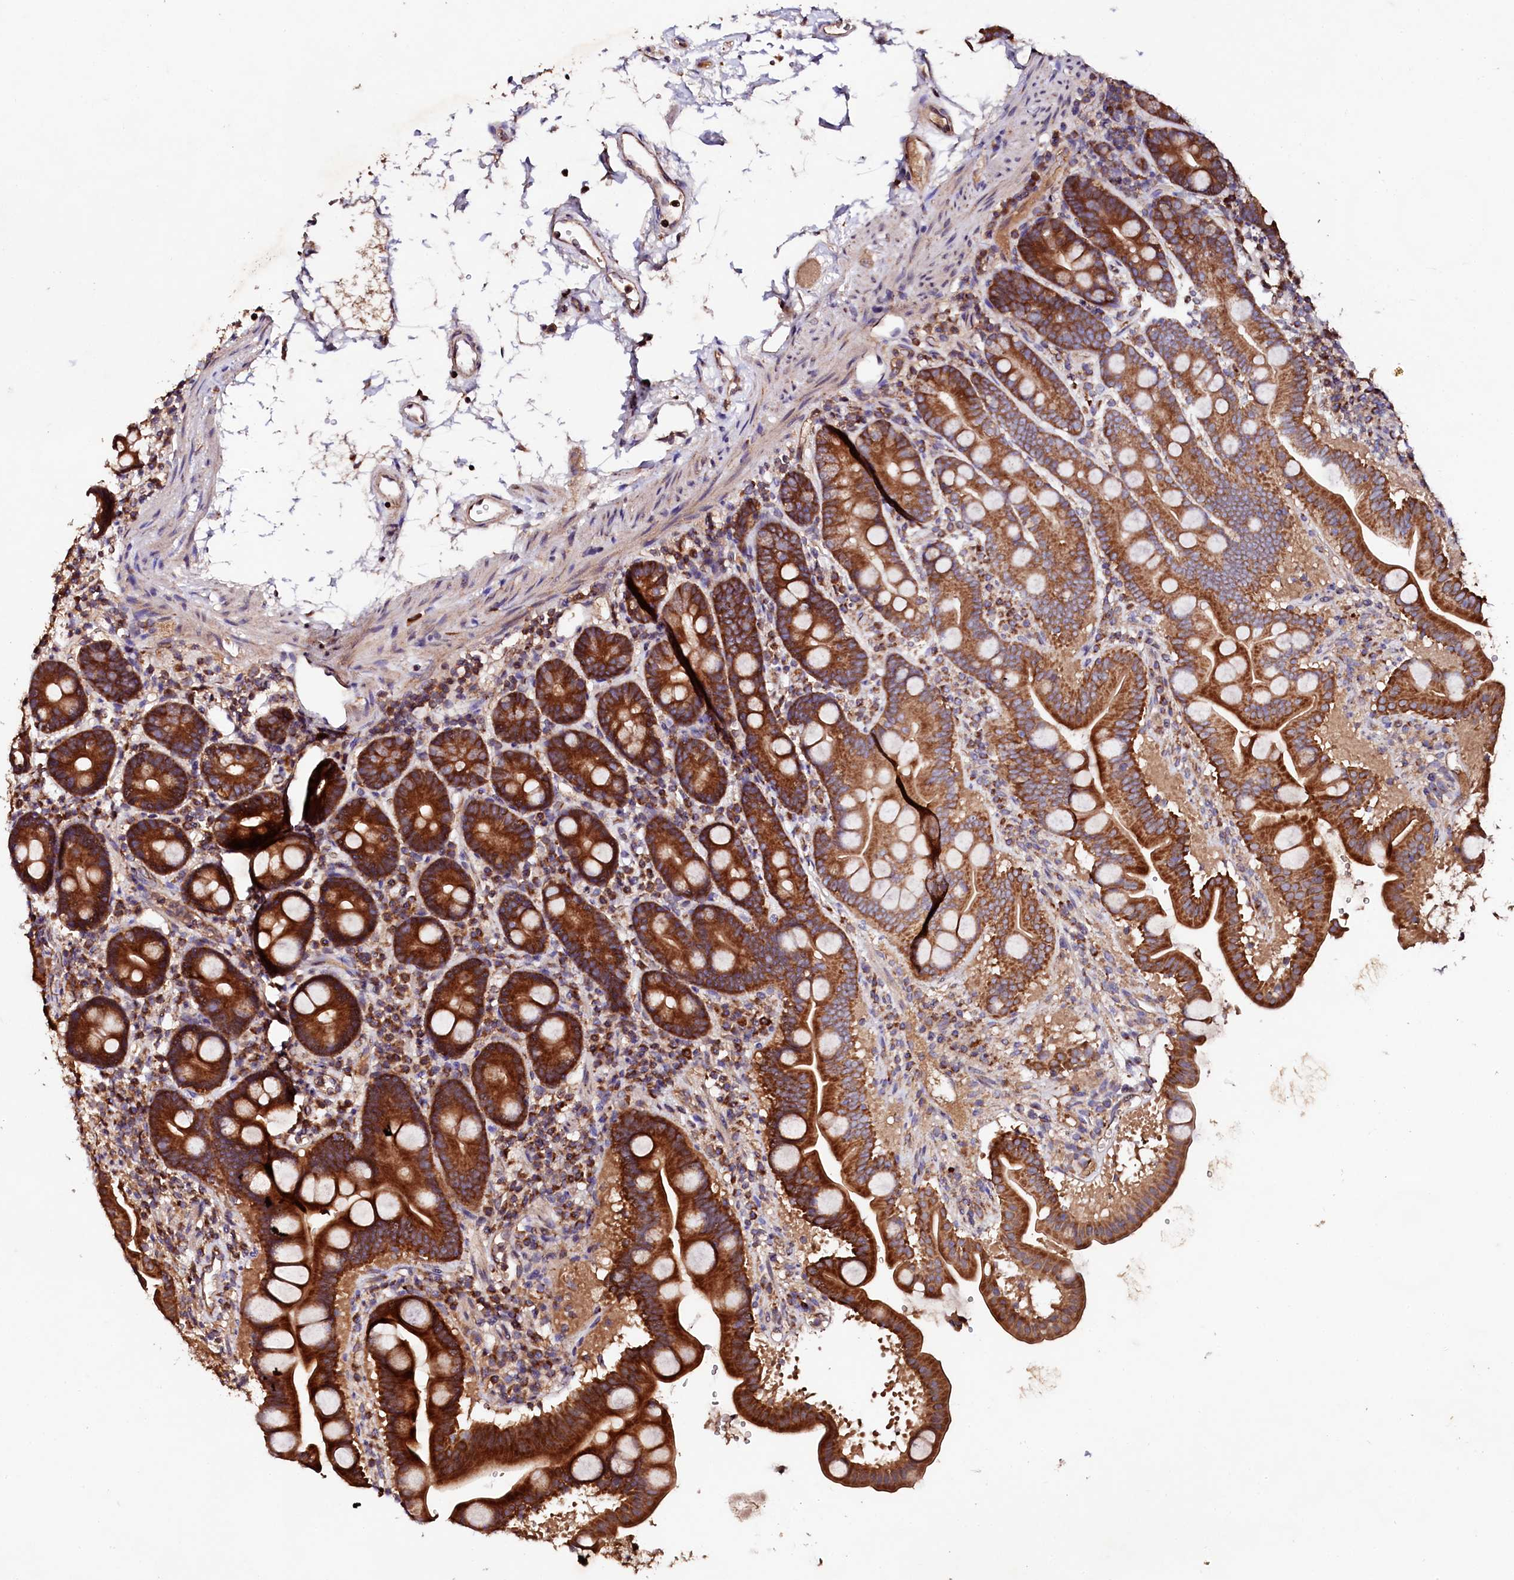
{"staining": {"intensity": "strong", "quantity": ">75%", "location": "cytoplasmic/membranous"}, "tissue": "duodenum", "cell_type": "Glandular cells", "image_type": "normal", "snomed": [{"axis": "morphology", "description": "Normal tissue, NOS"}, {"axis": "topography", "description": "Duodenum"}], "caption": "The histopathology image shows a brown stain indicating the presence of a protein in the cytoplasmic/membranous of glandular cells in duodenum.", "gene": "ST3GAL1", "patient": {"sex": "male", "age": 54}}